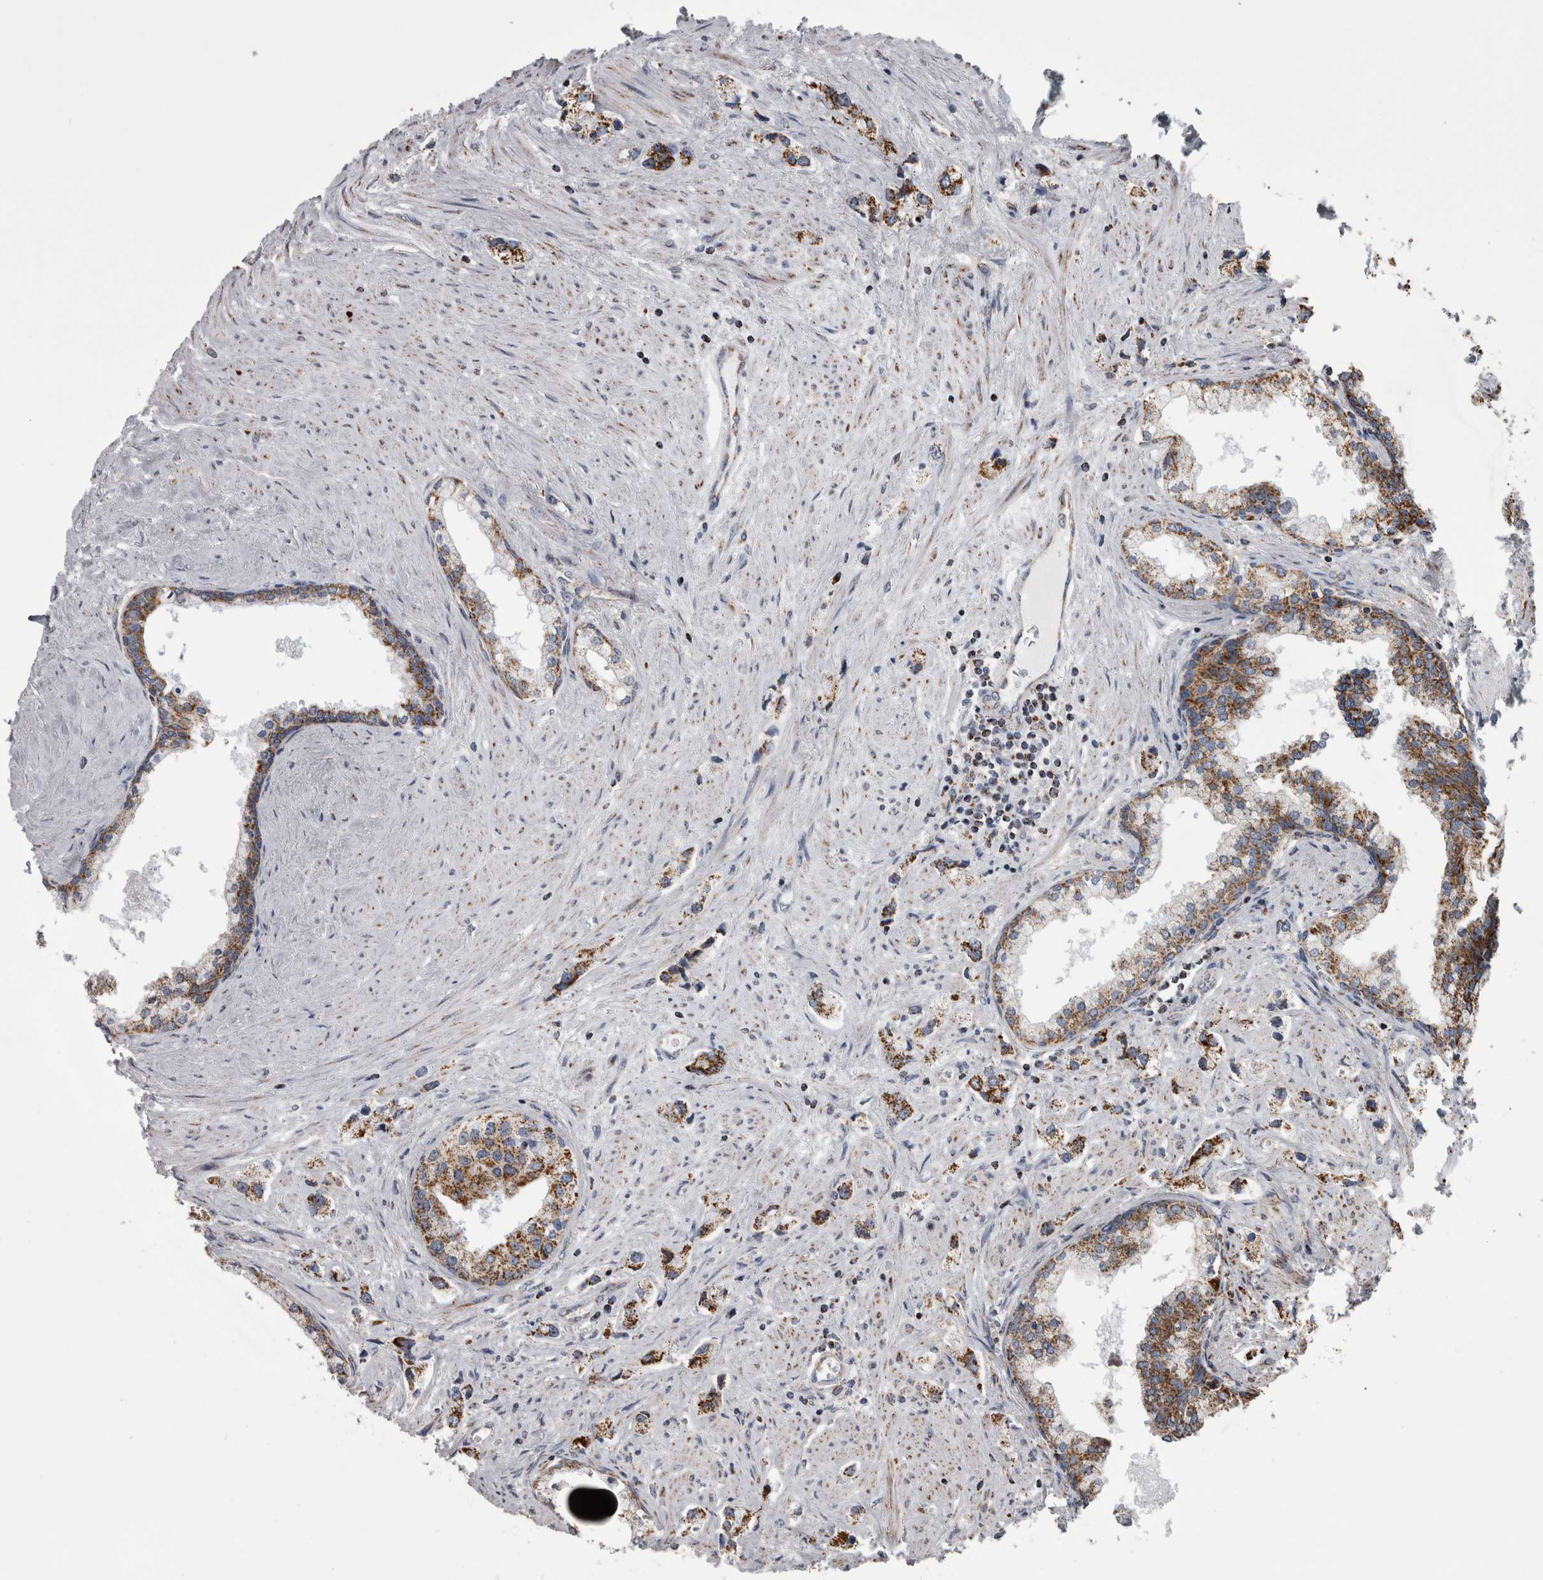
{"staining": {"intensity": "moderate", "quantity": ">75%", "location": "cytoplasmic/membranous"}, "tissue": "prostate cancer", "cell_type": "Tumor cells", "image_type": "cancer", "snomed": [{"axis": "morphology", "description": "Adenocarcinoma, High grade"}, {"axis": "topography", "description": "Prostate"}], "caption": "Protein staining reveals moderate cytoplasmic/membranous staining in approximately >75% of tumor cells in prostate cancer.", "gene": "MDH2", "patient": {"sex": "male", "age": 66}}